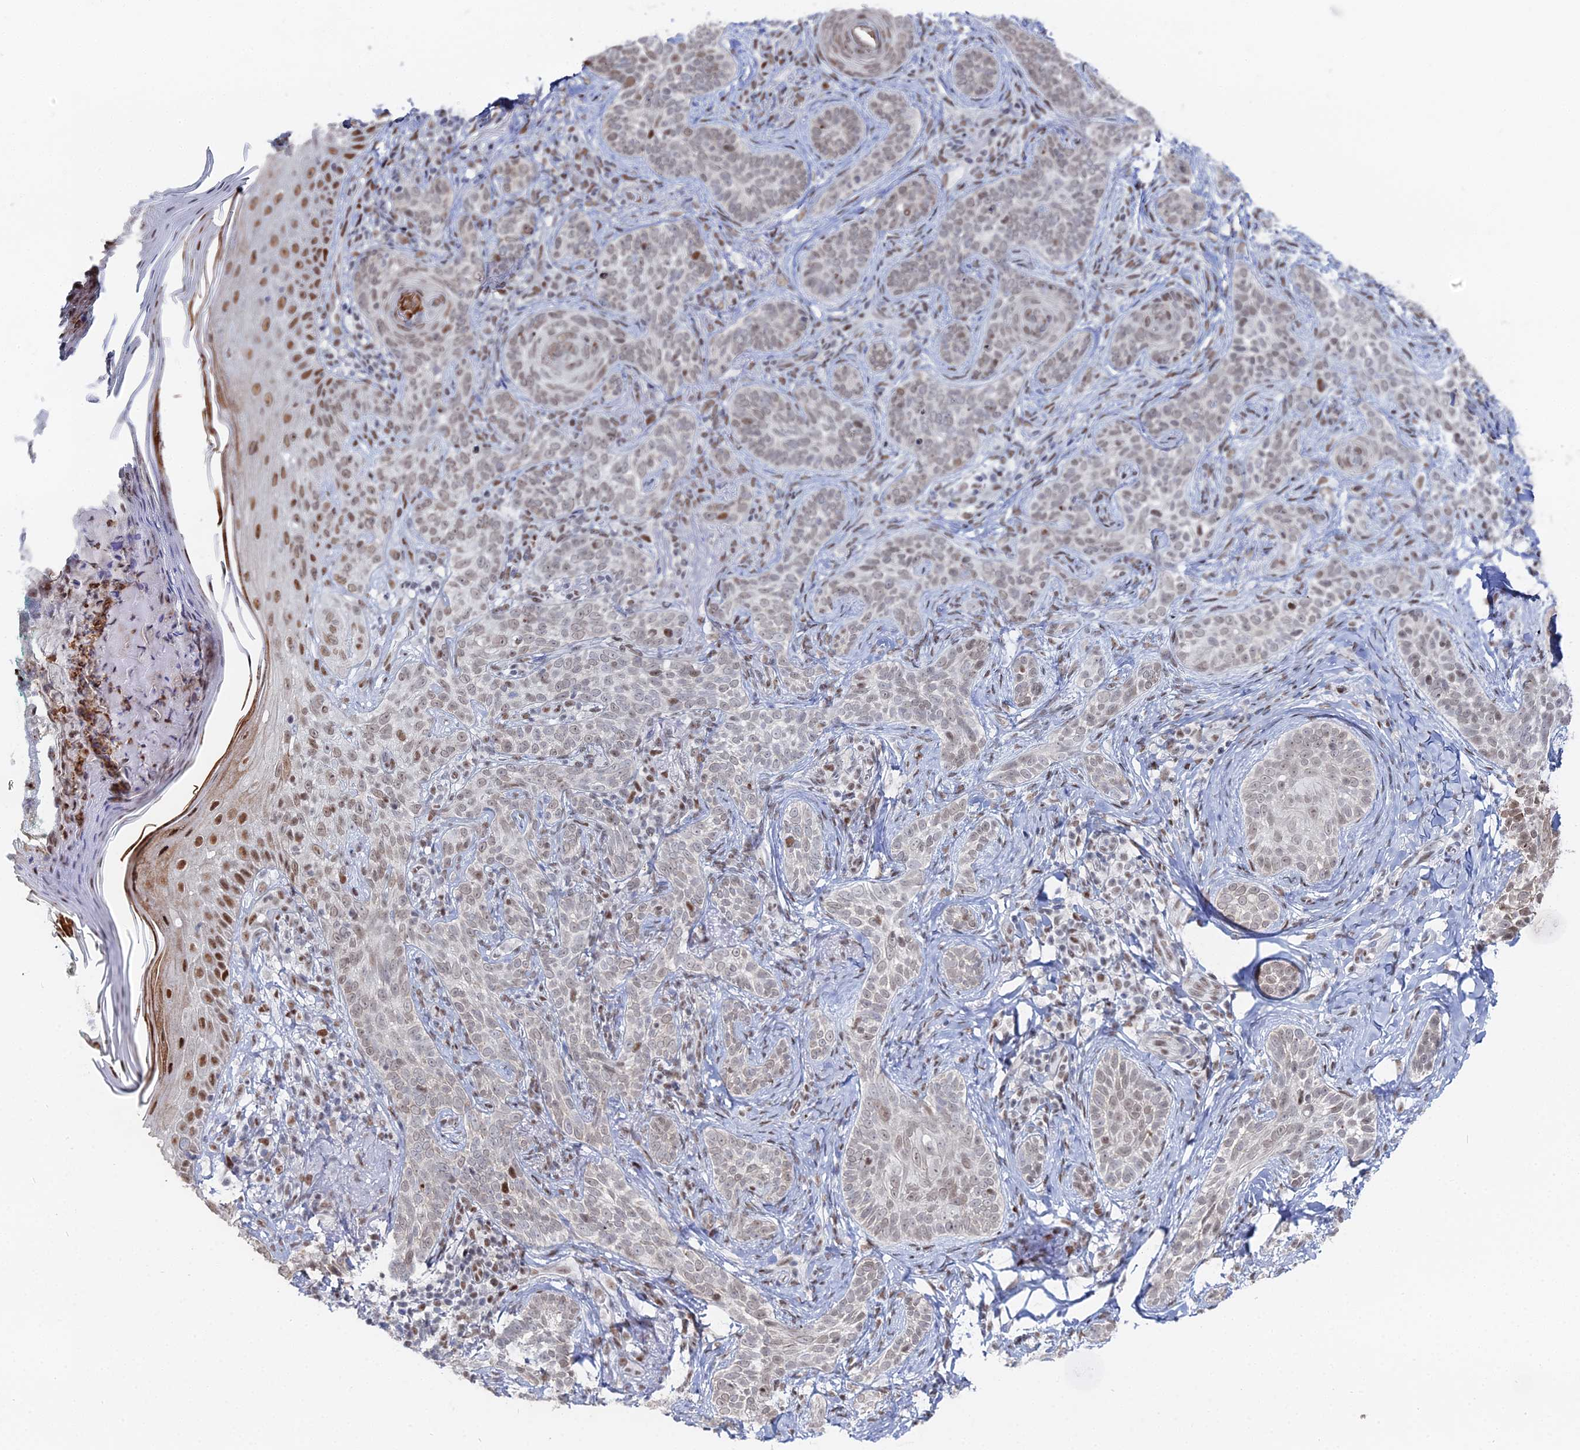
{"staining": {"intensity": "weak", "quantity": "25%-75%", "location": "nuclear"}, "tissue": "skin cancer", "cell_type": "Tumor cells", "image_type": "cancer", "snomed": [{"axis": "morphology", "description": "Basal cell carcinoma"}, {"axis": "topography", "description": "Skin"}], "caption": "Immunohistochemistry histopathology image of neoplastic tissue: skin basal cell carcinoma stained using IHC exhibits low levels of weak protein expression localized specifically in the nuclear of tumor cells, appearing as a nuclear brown color.", "gene": "GSC2", "patient": {"sex": "male", "age": 71}}